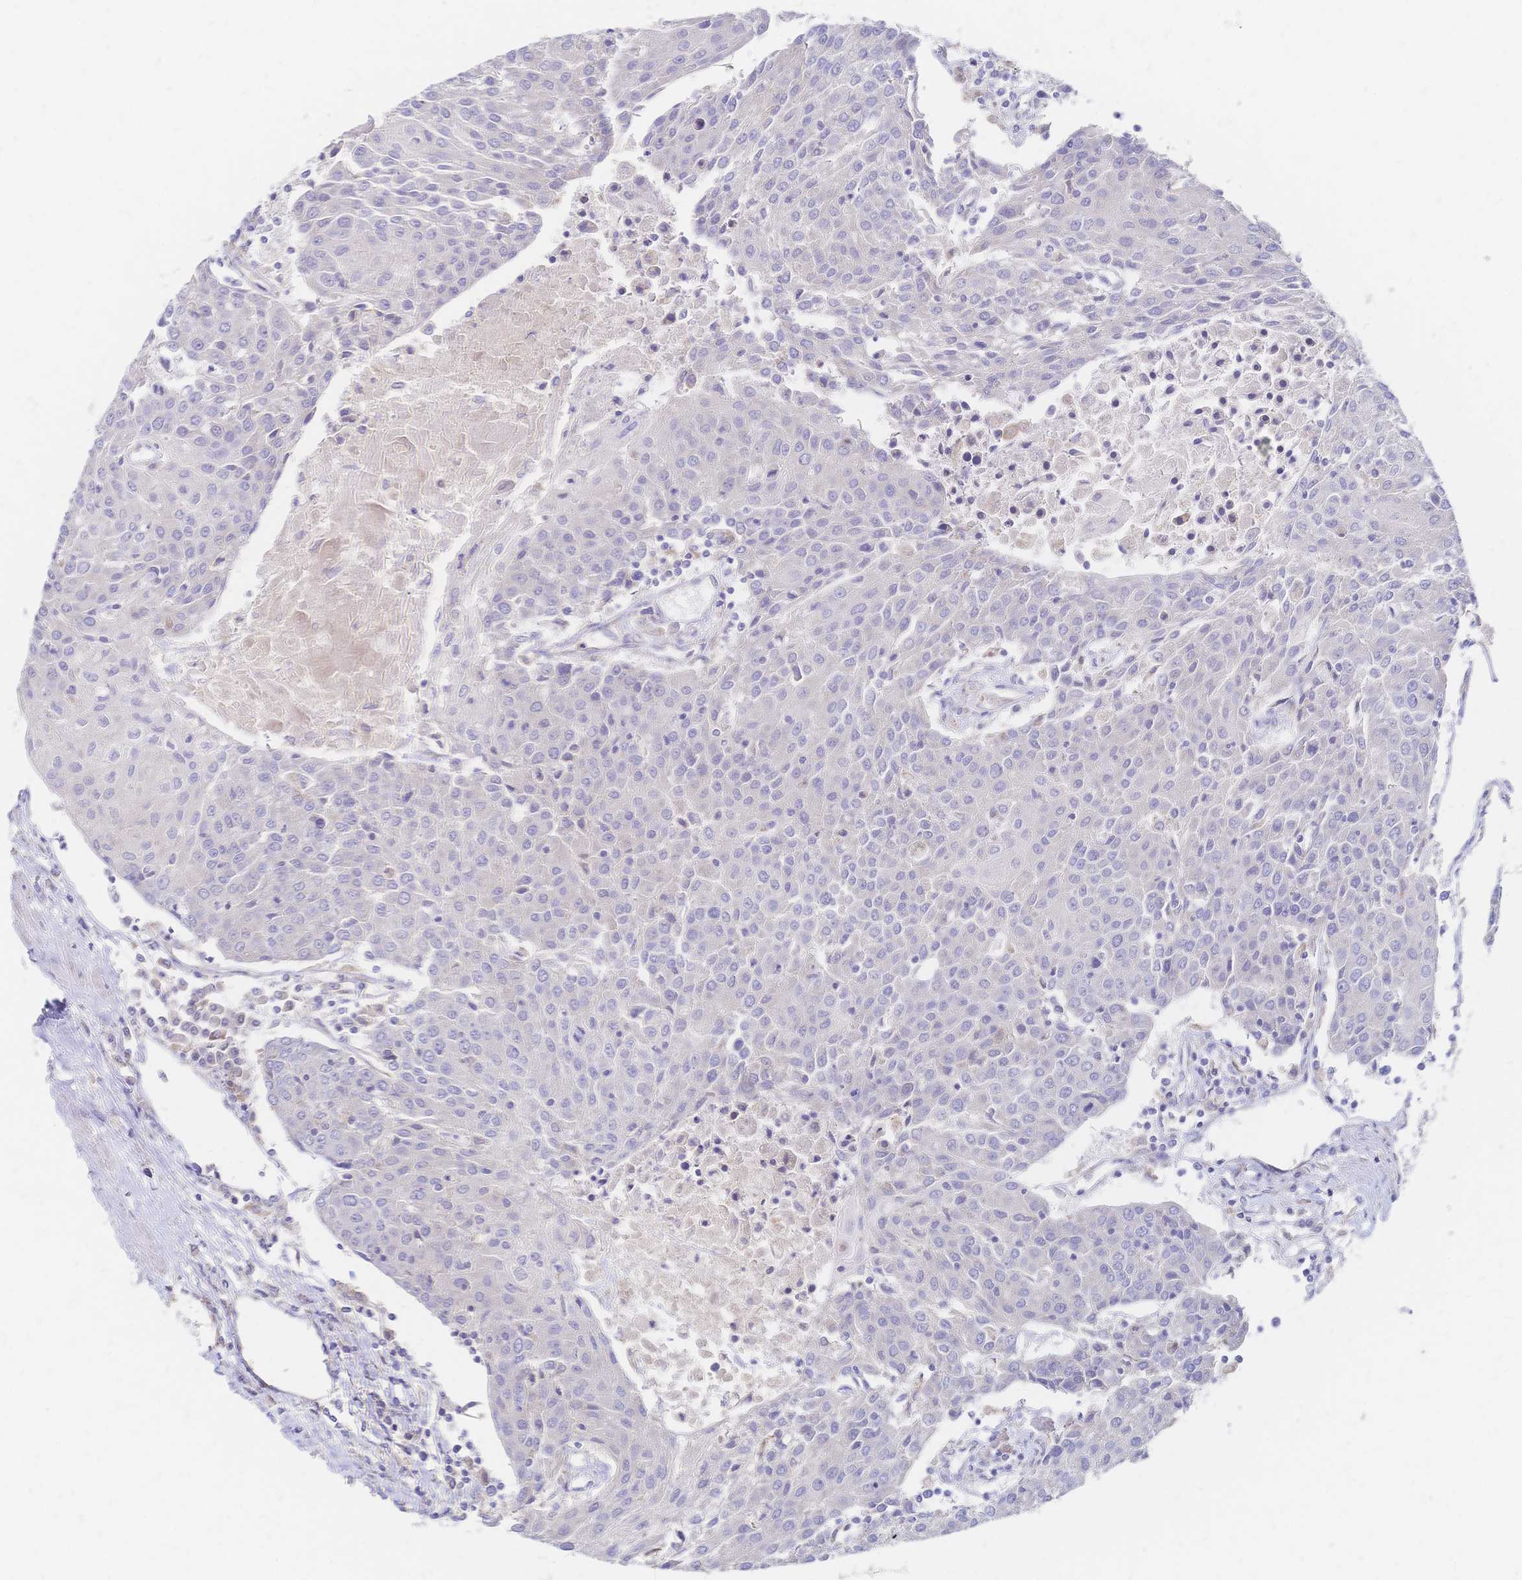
{"staining": {"intensity": "negative", "quantity": "none", "location": "none"}, "tissue": "urothelial cancer", "cell_type": "Tumor cells", "image_type": "cancer", "snomed": [{"axis": "morphology", "description": "Urothelial carcinoma, High grade"}, {"axis": "topography", "description": "Urinary bladder"}], "caption": "An immunohistochemistry photomicrograph of high-grade urothelial carcinoma is shown. There is no staining in tumor cells of high-grade urothelial carcinoma.", "gene": "VWC2L", "patient": {"sex": "female", "age": 85}}